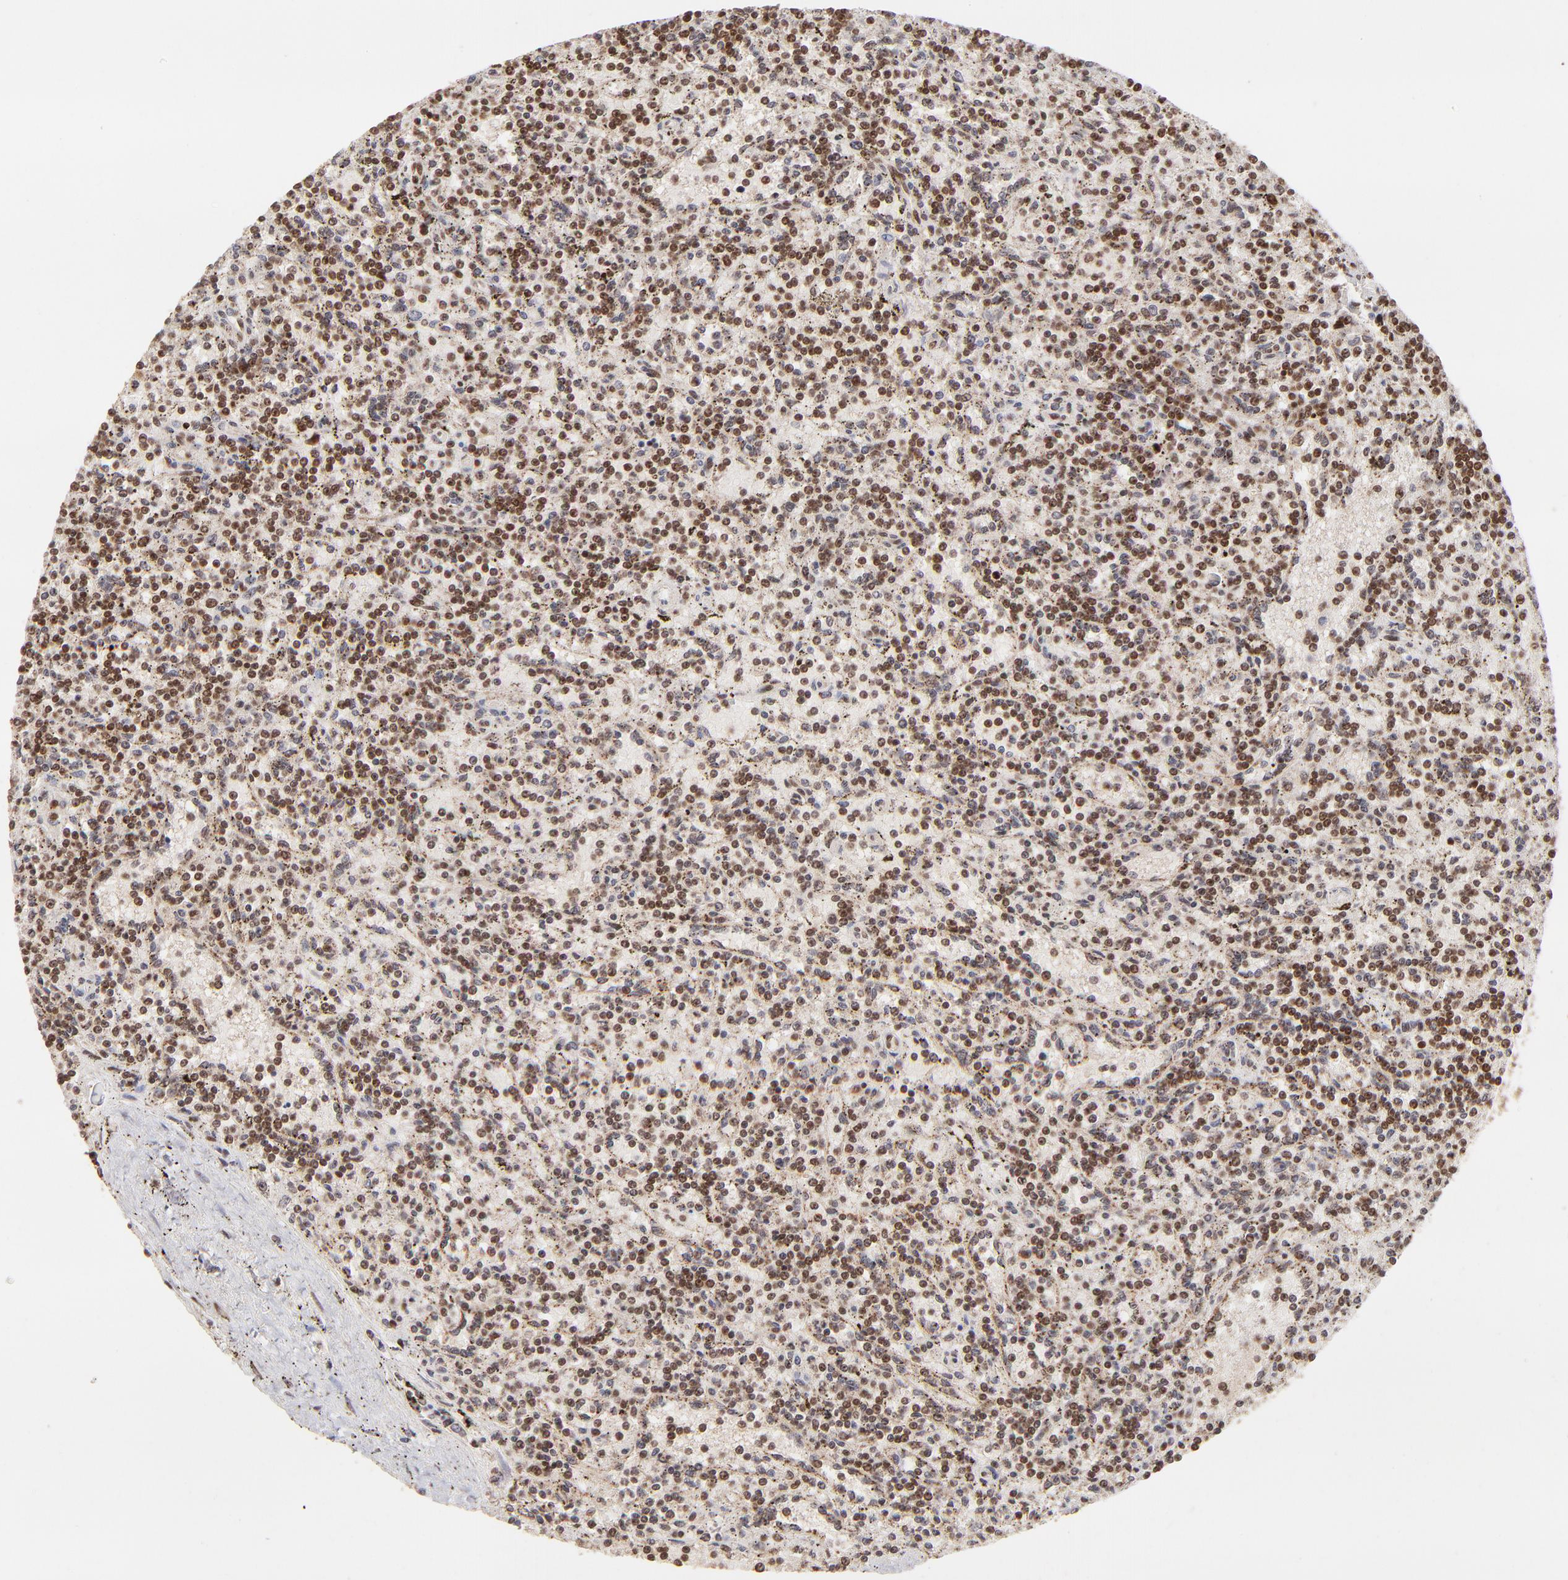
{"staining": {"intensity": "strong", "quantity": ">75%", "location": "nuclear"}, "tissue": "lymphoma", "cell_type": "Tumor cells", "image_type": "cancer", "snomed": [{"axis": "morphology", "description": "Malignant lymphoma, non-Hodgkin's type, Low grade"}, {"axis": "topography", "description": "Spleen"}], "caption": "Immunohistochemistry image of neoplastic tissue: human low-grade malignant lymphoma, non-Hodgkin's type stained using immunohistochemistry (IHC) shows high levels of strong protein expression localized specifically in the nuclear of tumor cells, appearing as a nuclear brown color.", "gene": "MED15", "patient": {"sex": "male", "age": 73}}